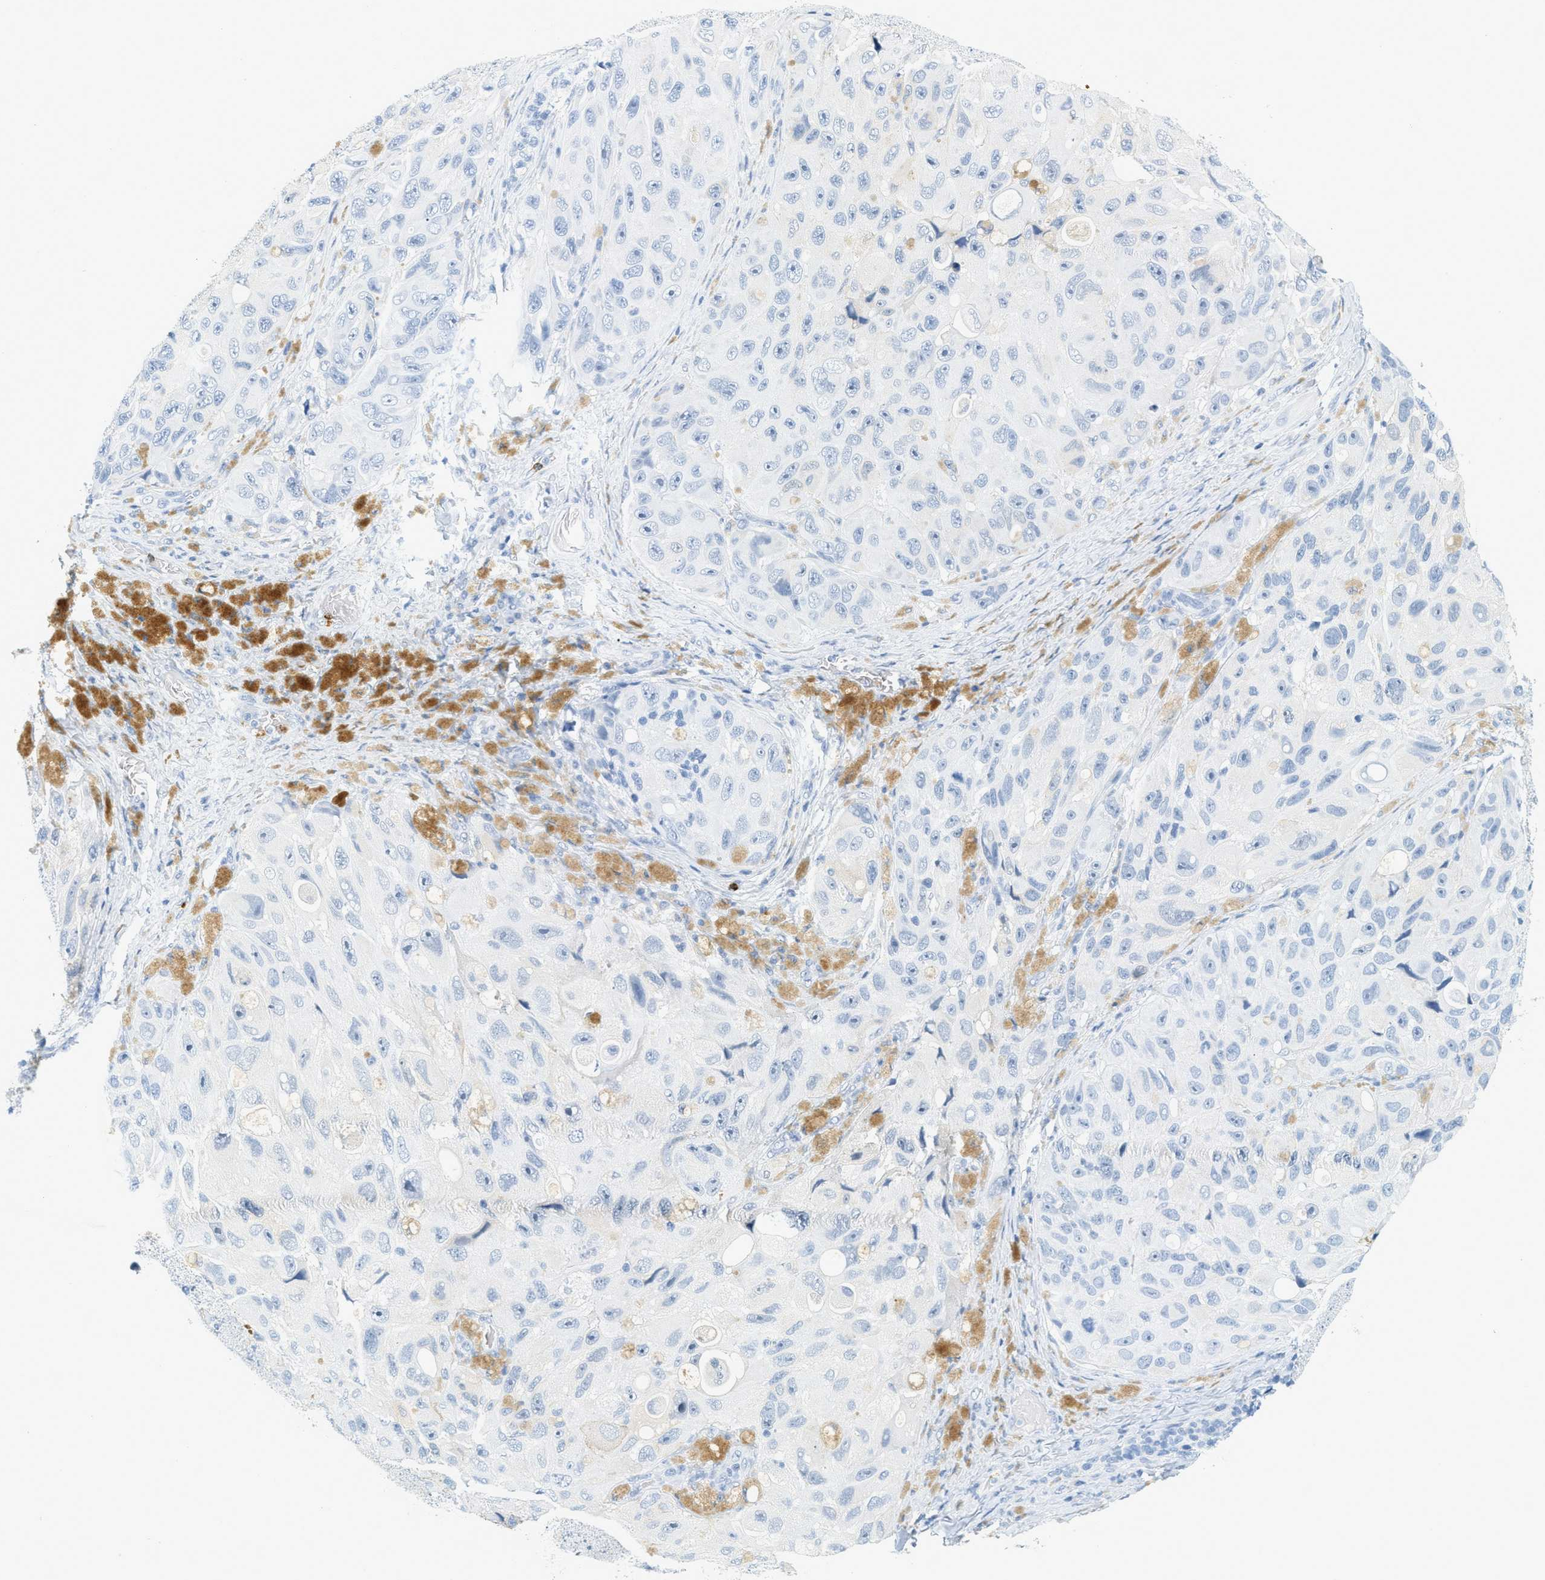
{"staining": {"intensity": "negative", "quantity": "none", "location": "none"}, "tissue": "melanoma", "cell_type": "Tumor cells", "image_type": "cancer", "snomed": [{"axis": "morphology", "description": "Malignant melanoma, NOS"}, {"axis": "topography", "description": "Skin"}], "caption": "There is no significant positivity in tumor cells of malignant melanoma.", "gene": "LCN2", "patient": {"sex": "female", "age": 73}}